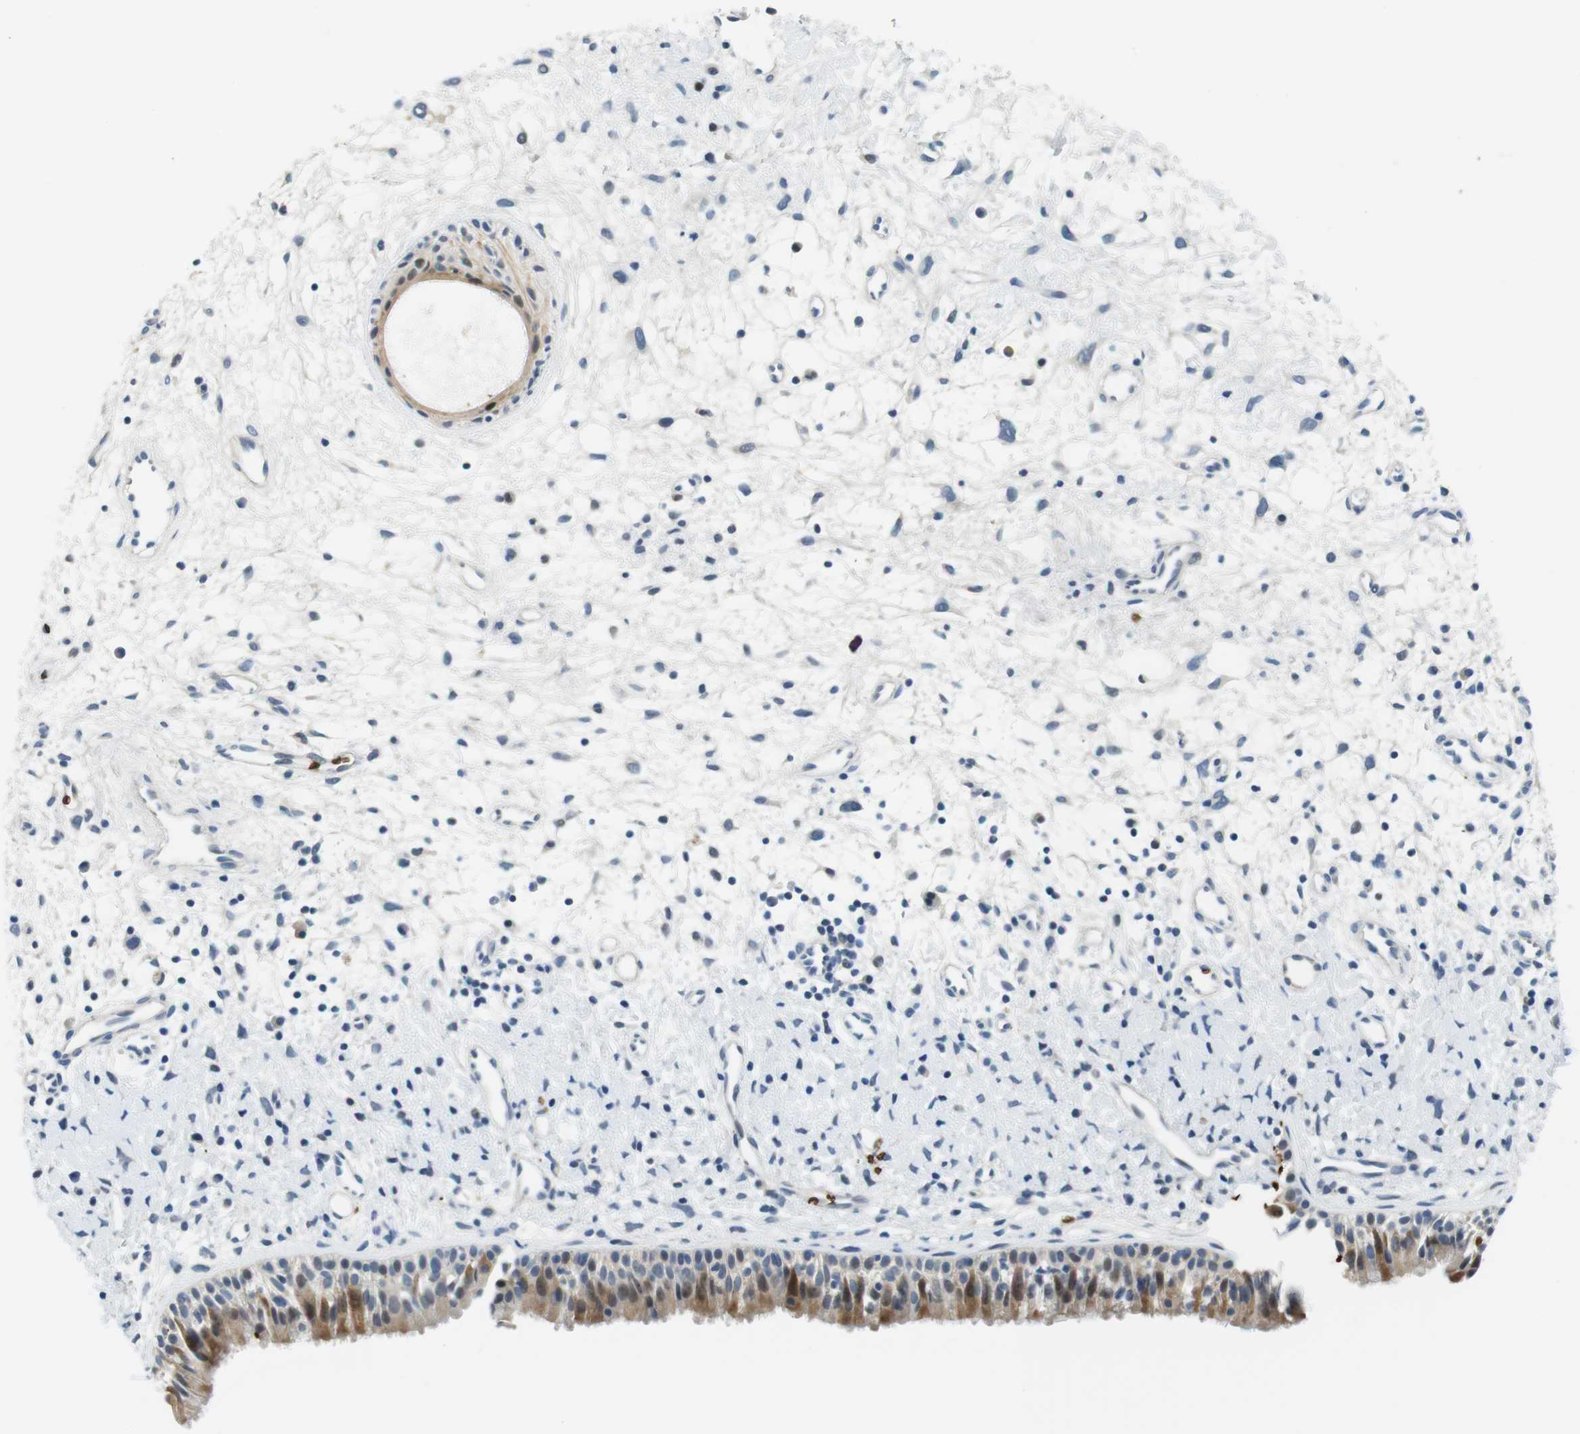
{"staining": {"intensity": "moderate", "quantity": "25%-75%", "location": "cytoplasmic/membranous,nuclear"}, "tissue": "nasopharynx", "cell_type": "Respiratory epithelial cells", "image_type": "normal", "snomed": [{"axis": "morphology", "description": "Normal tissue, NOS"}, {"axis": "topography", "description": "Nasopharynx"}], "caption": "High-magnification brightfield microscopy of benign nasopharynx stained with DAB (3,3'-diaminobenzidine) (brown) and counterstained with hematoxylin (blue). respiratory epithelial cells exhibit moderate cytoplasmic/membranous,nuclear positivity is present in approximately25%-75% of cells. Using DAB (brown) and hematoxylin (blue) stains, captured at high magnification using brightfield microscopy.", "gene": "SLC4A1", "patient": {"sex": "male", "age": 22}}